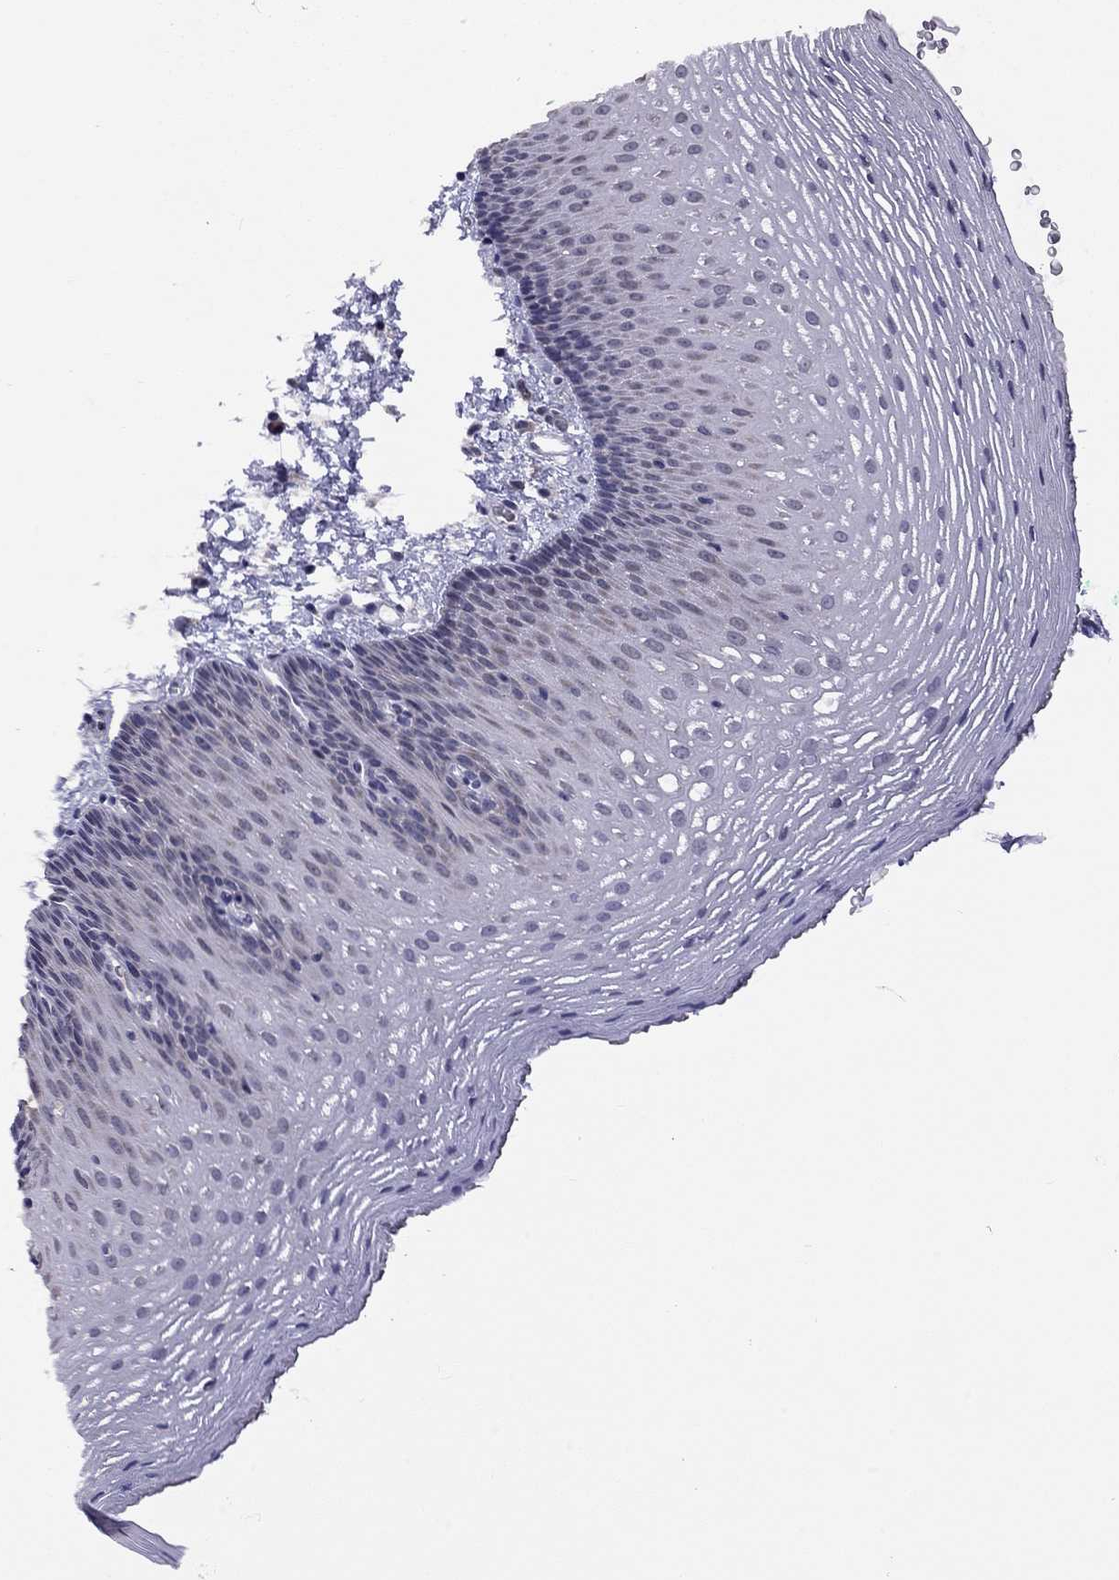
{"staining": {"intensity": "weak", "quantity": "<25%", "location": "nuclear"}, "tissue": "esophagus", "cell_type": "Squamous epithelial cells", "image_type": "normal", "snomed": [{"axis": "morphology", "description": "Normal tissue, NOS"}, {"axis": "topography", "description": "Esophagus"}], "caption": "Immunohistochemical staining of benign esophagus reveals no significant positivity in squamous epithelial cells. Nuclei are stained in blue.", "gene": "HES5", "patient": {"sex": "male", "age": 76}}